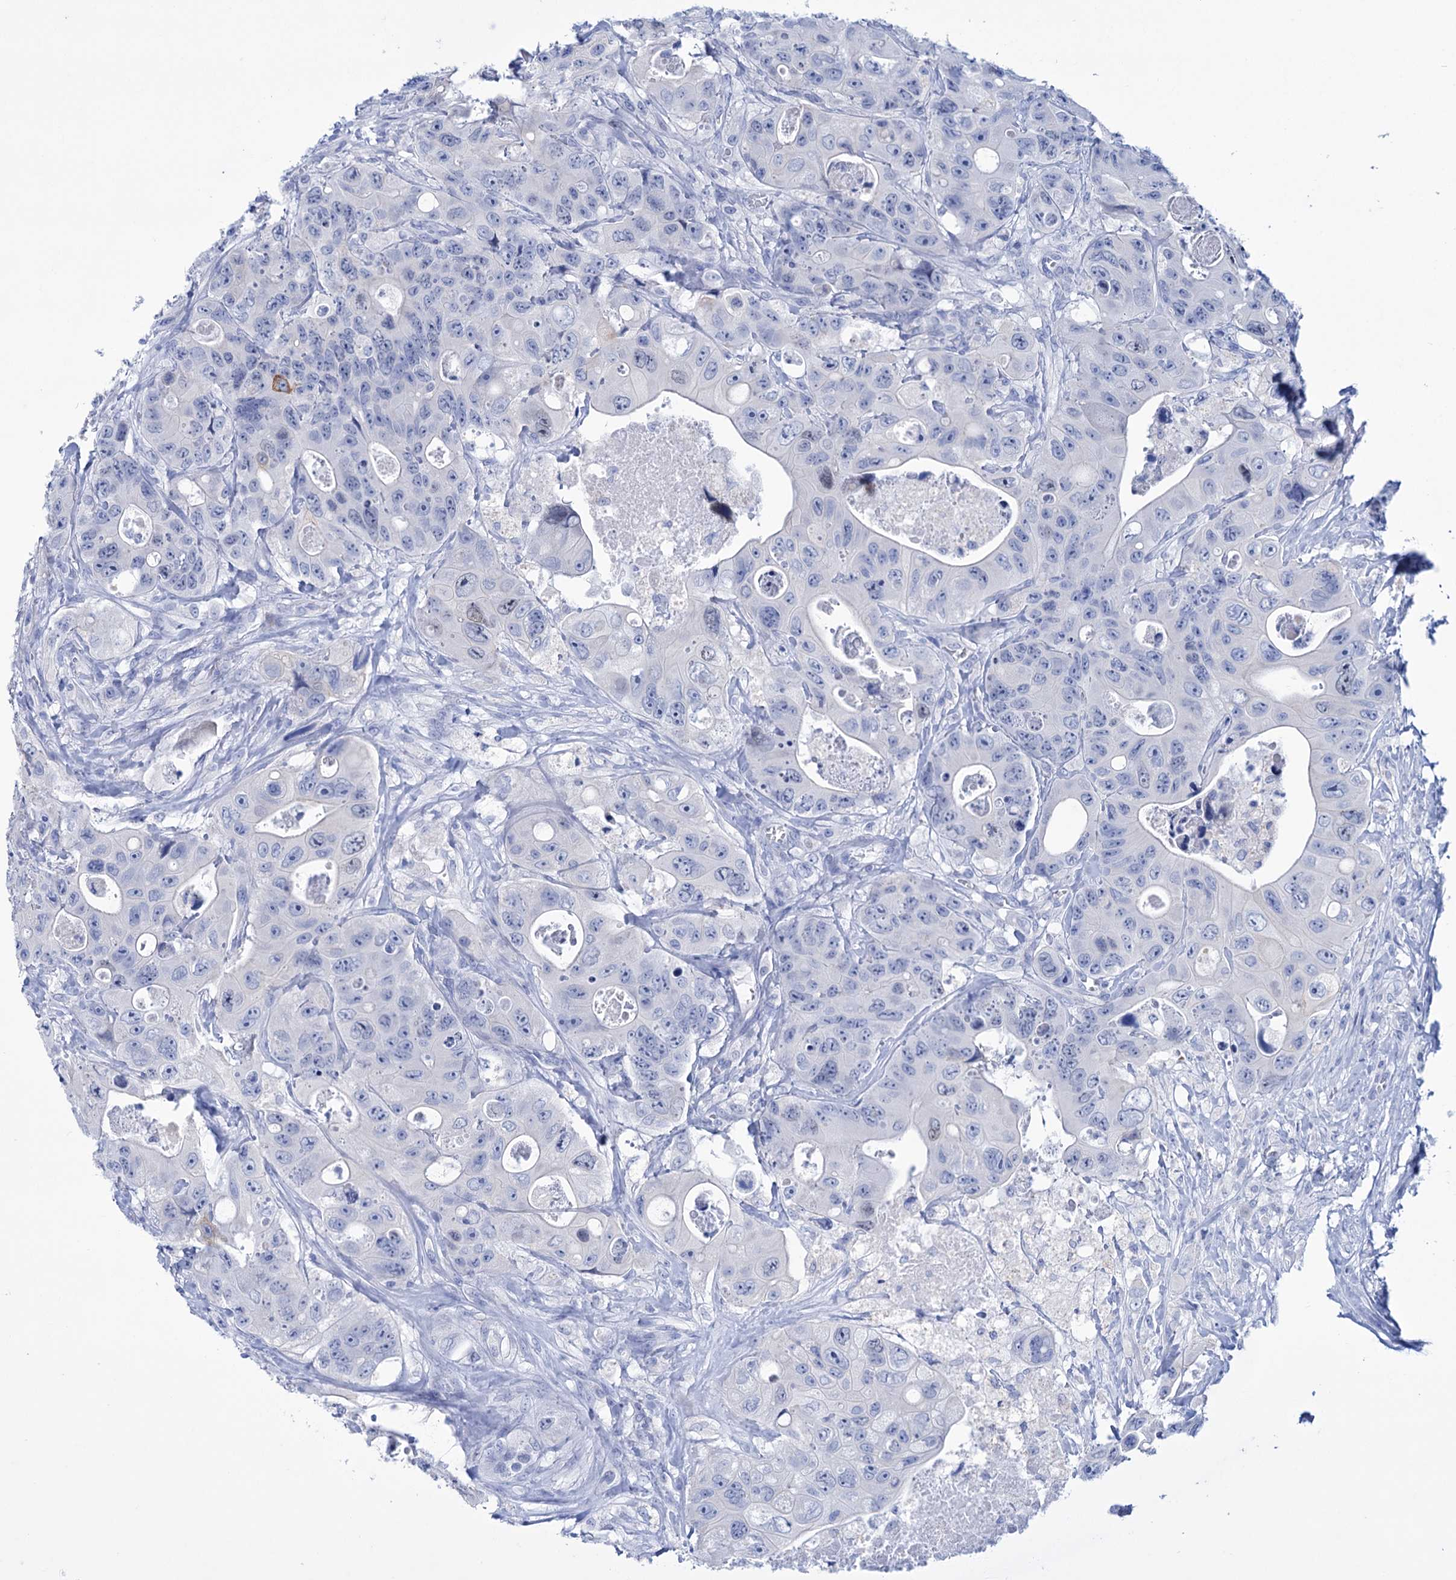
{"staining": {"intensity": "negative", "quantity": "none", "location": "none"}, "tissue": "colorectal cancer", "cell_type": "Tumor cells", "image_type": "cancer", "snomed": [{"axis": "morphology", "description": "Adenocarcinoma, NOS"}, {"axis": "topography", "description": "Colon"}], "caption": "DAB immunohistochemical staining of human colorectal cancer (adenocarcinoma) reveals no significant positivity in tumor cells.", "gene": "FBXW12", "patient": {"sex": "female", "age": 46}}